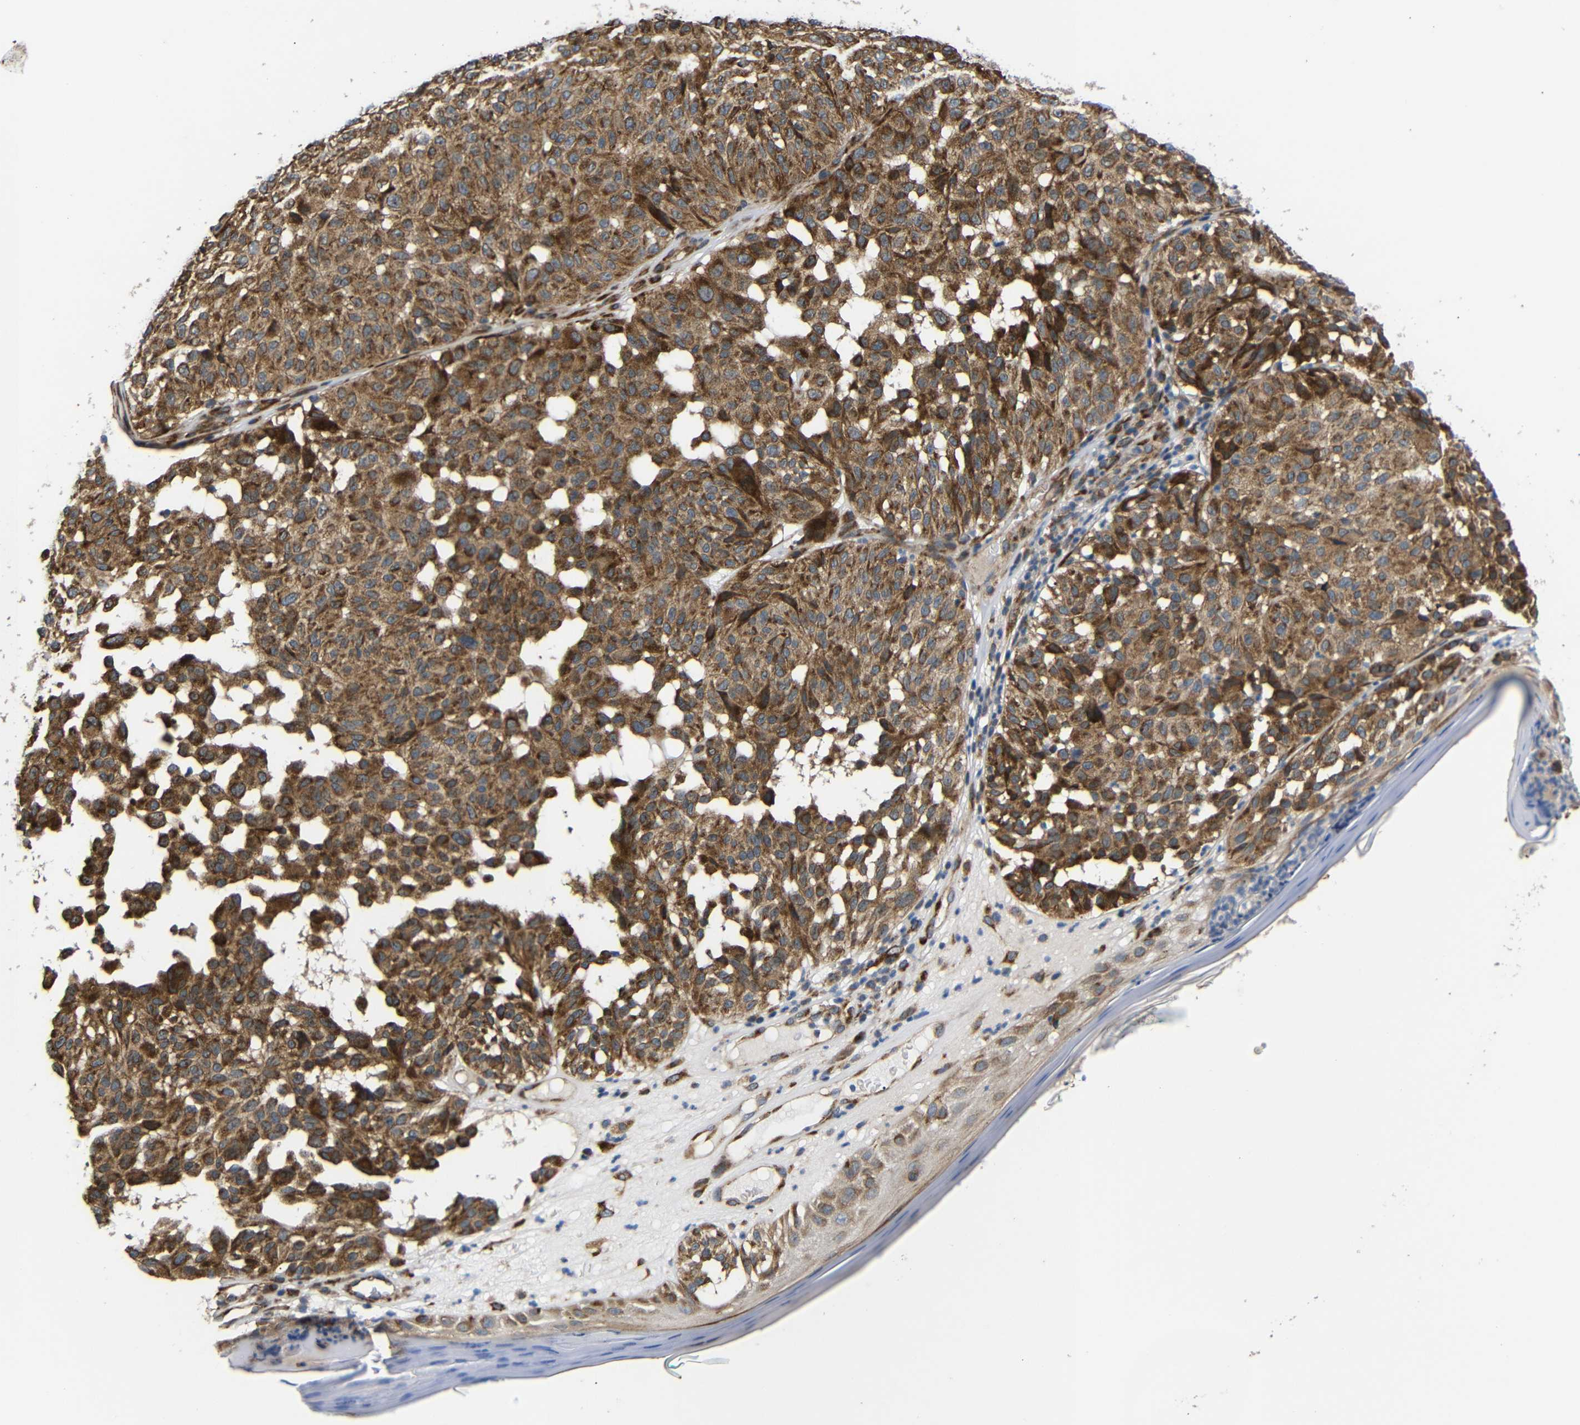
{"staining": {"intensity": "moderate", "quantity": ">75%", "location": "cytoplasmic/membranous"}, "tissue": "melanoma", "cell_type": "Tumor cells", "image_type": "cancer", "snomed": [{"axis": "morphology", "description": "Malignant melanoma, NOS"}, {"axis": "topography", "description": "Skin"}], "caption": "Moderate cytoplasmic/membranous protein positivity is seen in about >75% of tumor cells in melanoma.", "gene": "KANK4", "patient": {"sex": "female", "age": 46}}